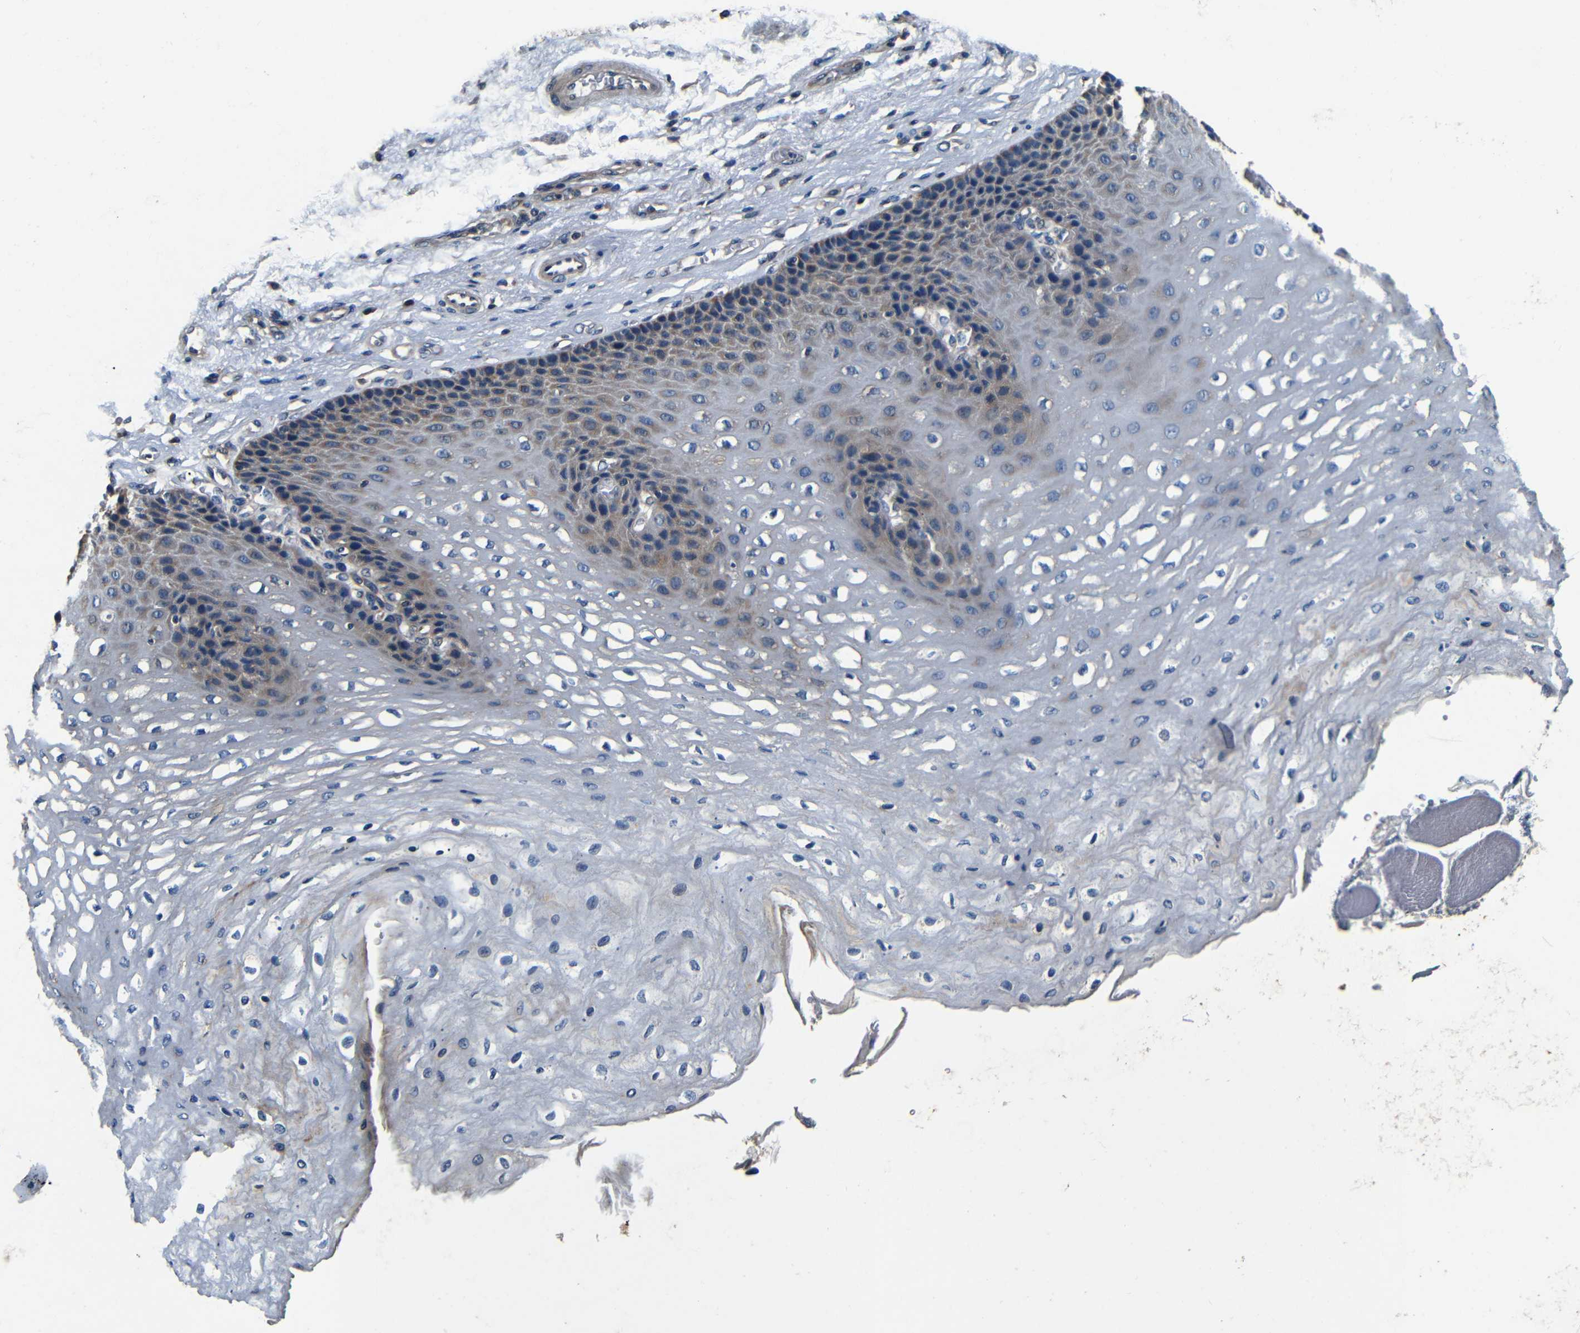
{"staining": {"intensity": "moderate", "quantity": "<25%", "location": "cytoplasmic/membranous"}, "tissue": "esophagus", "cell_type": "Squamous epithelial cells", "image_type": "normal", "snomed": [{"axis": "morphology", "description": "Normal tissue, NOS"}, {"axis": "topography", "description": "Esophagus"}], "caption": "An image showing moderate cytoplasmic/membranous staining in about <25% of squamous epithelial cells in normal esophagus, as visualized by brown immunohistochemical staining.", "gene": "MTX1", "patient": {"sex": "female", "age": 72}}